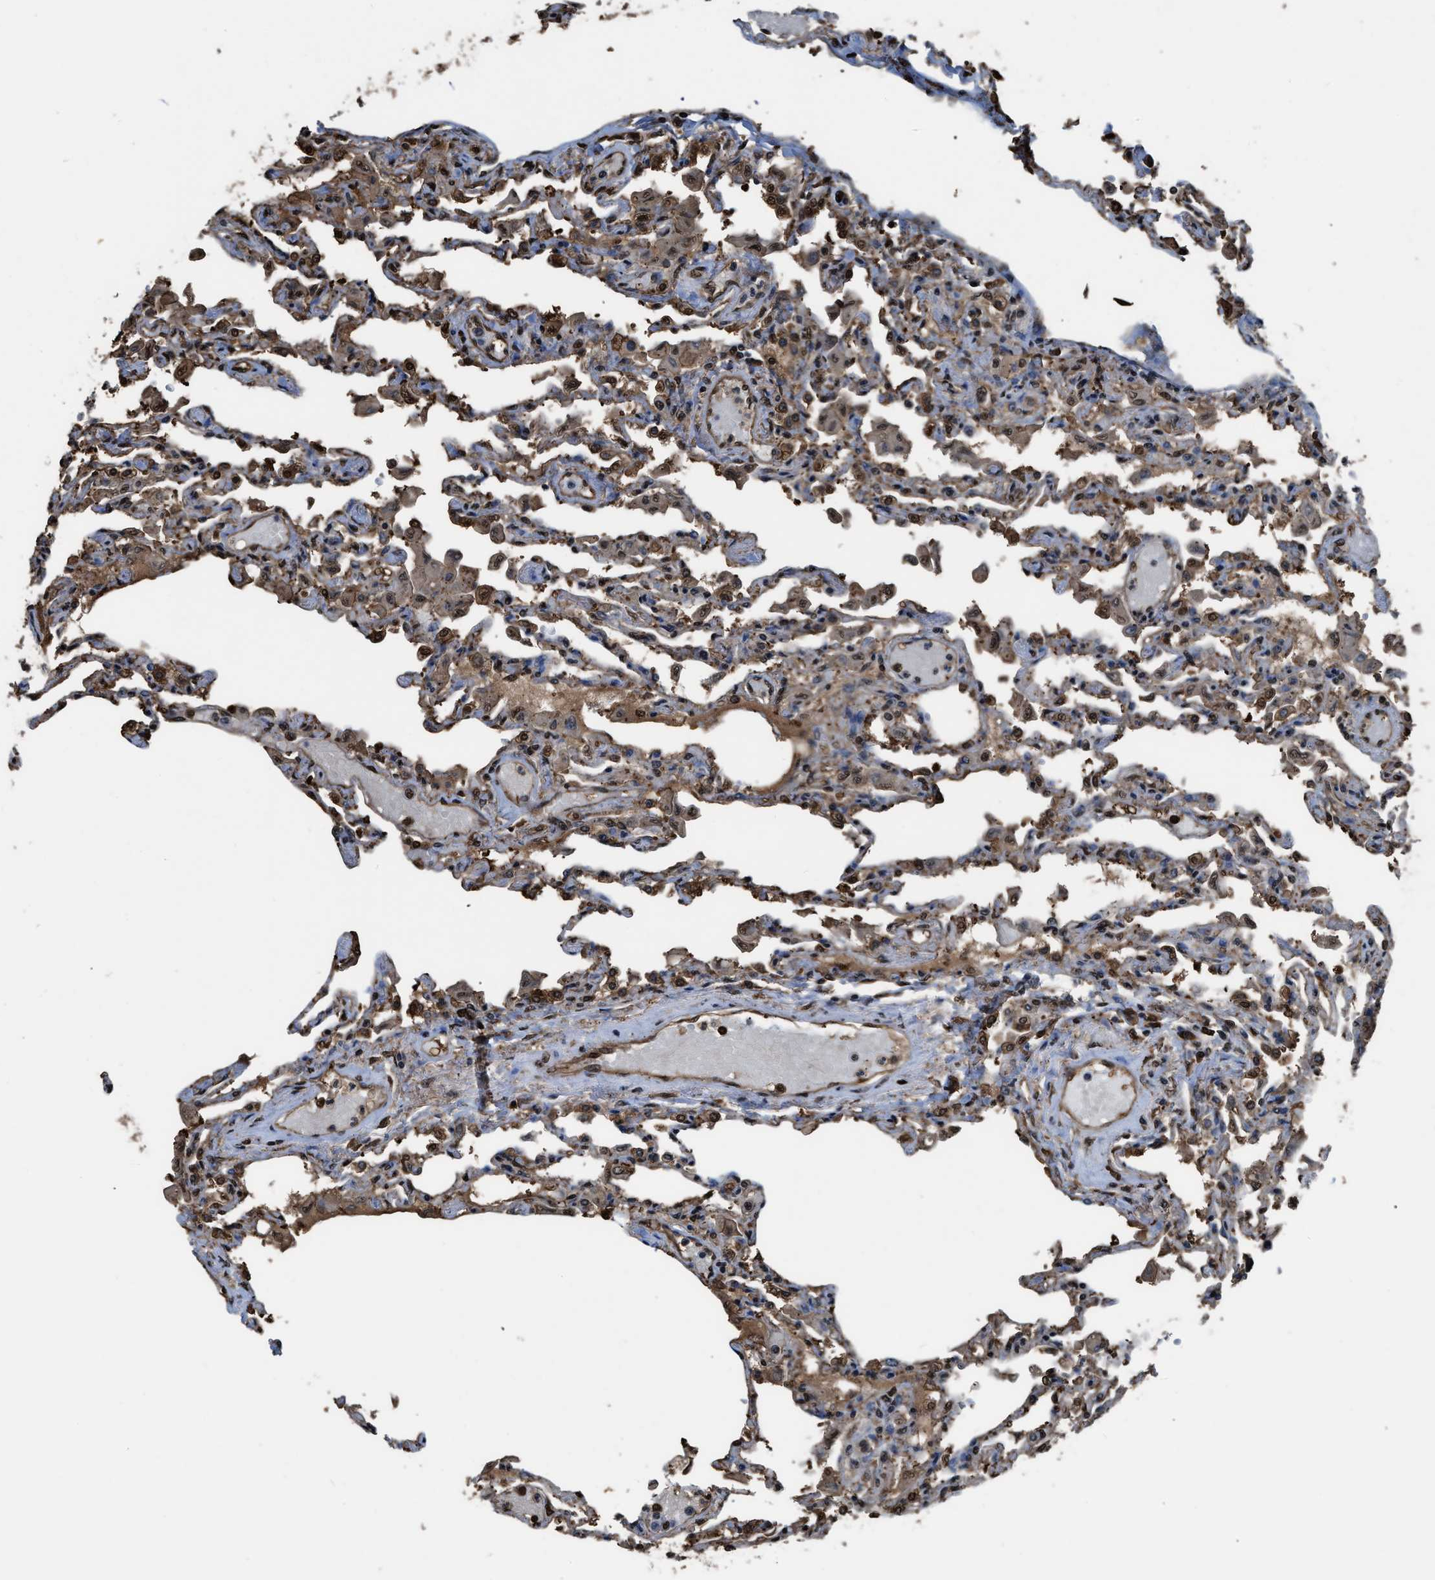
{"staining": {"intensity": "moderate", "quantity": ">75%", "location": "cytoplasmic/membranous,nuclear"}, "tissue": "lung", "cell_type": "Alveolar cells", "image_type": "normal", "snomed": [{"axis": "morphology", "description": "Normal tissue, NOS"}, {"axis": "topography", "description": "Bronchus"}, {"axis": "topography", "description": "Lung"}], "caption": "High-power microscopy captured an immunohistochemistry micrograph of unremarkable lung, revealing moderate cytoplasmic/membranous,nuclear expression in approximately >75% of alveolar cells.", "gene": "FNTA", "patient": {"sex": "female", "age": 49}}